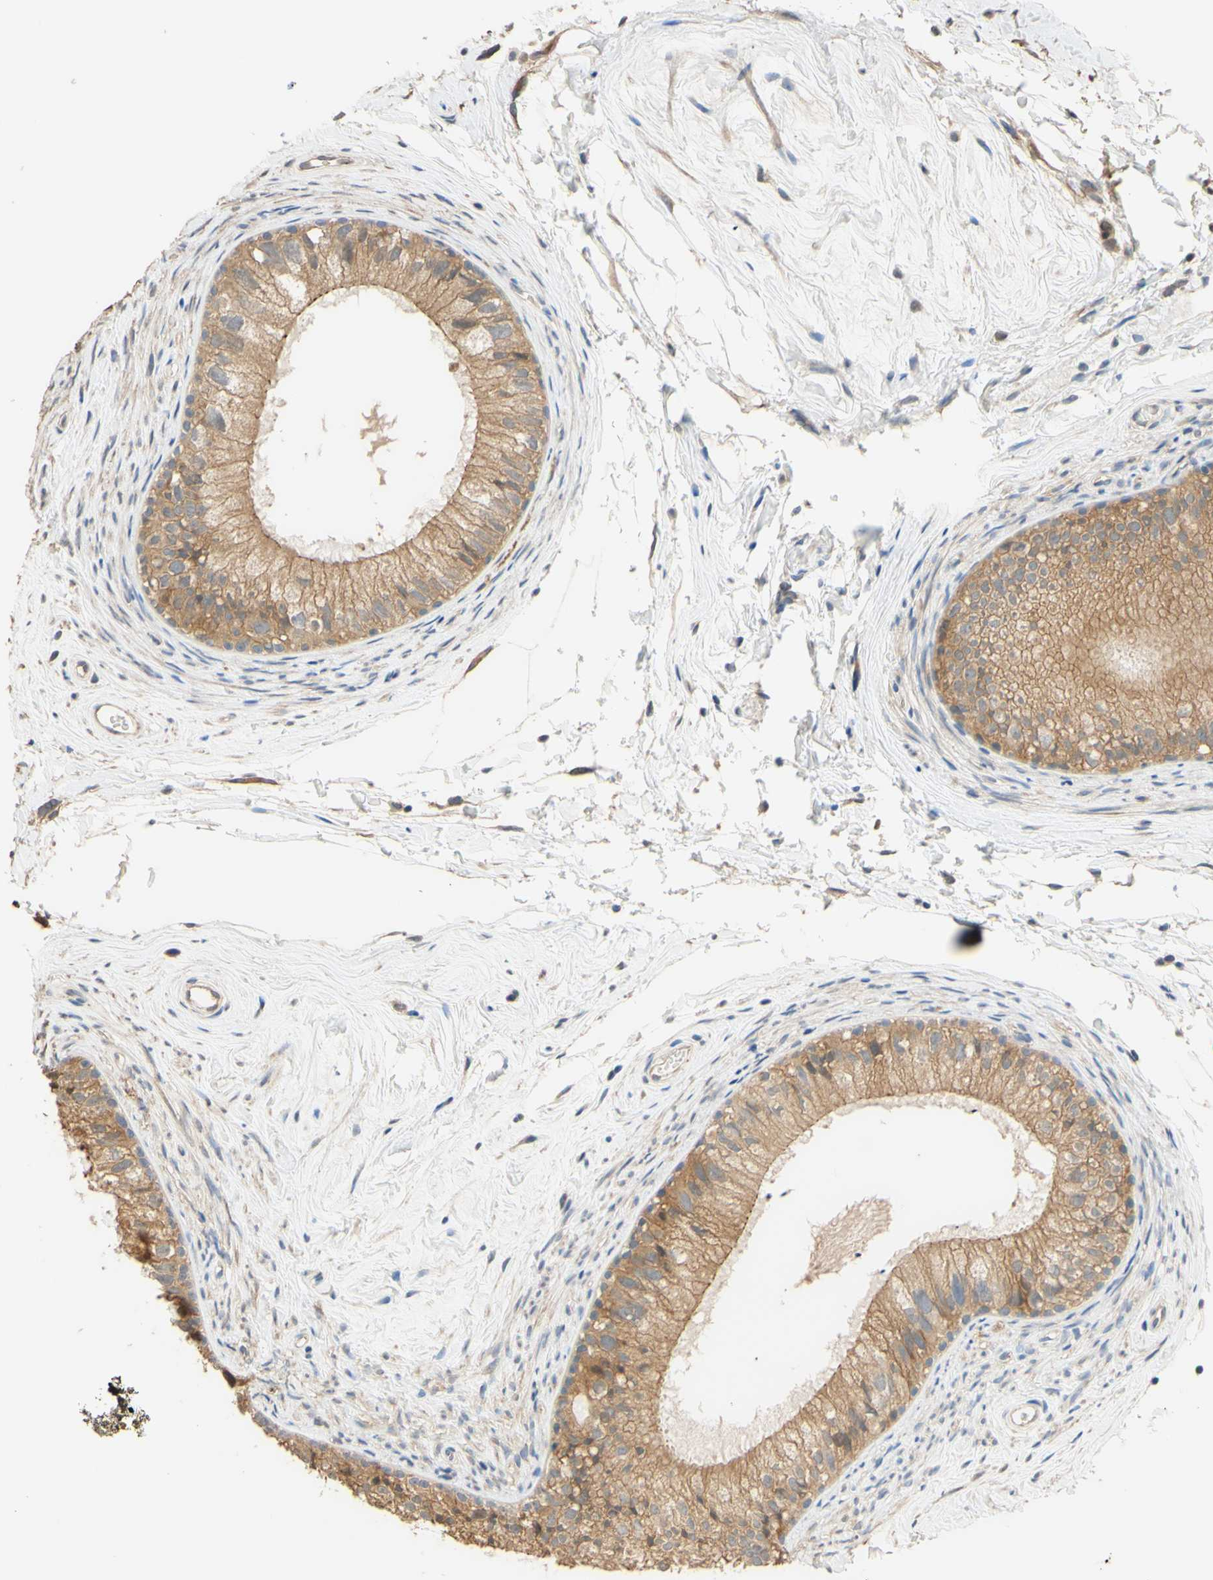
{"staining": {"intensity": "moderate", "quantity": ">75%", "location": "cytoplasmic/membranous"}, "tissue": "epididymis", "cell_type": "Glandular cells", "image_type": "normal", "snomed": [{"axis": "morphology", "description": "Normal tissue, NOS"}, {"axis": "topography", "description": "Epididymis"}], "caption": "Immunohistochemistry (IHC) (DAB (3,3'-diaminobenzidine)) staining of benign human epididymis displays moderate cytoplasmic/membranous protein staining in about >75% of glandular cells.", "gene": "SMIM19", "patient": {"sex": "male", "age": 56}}